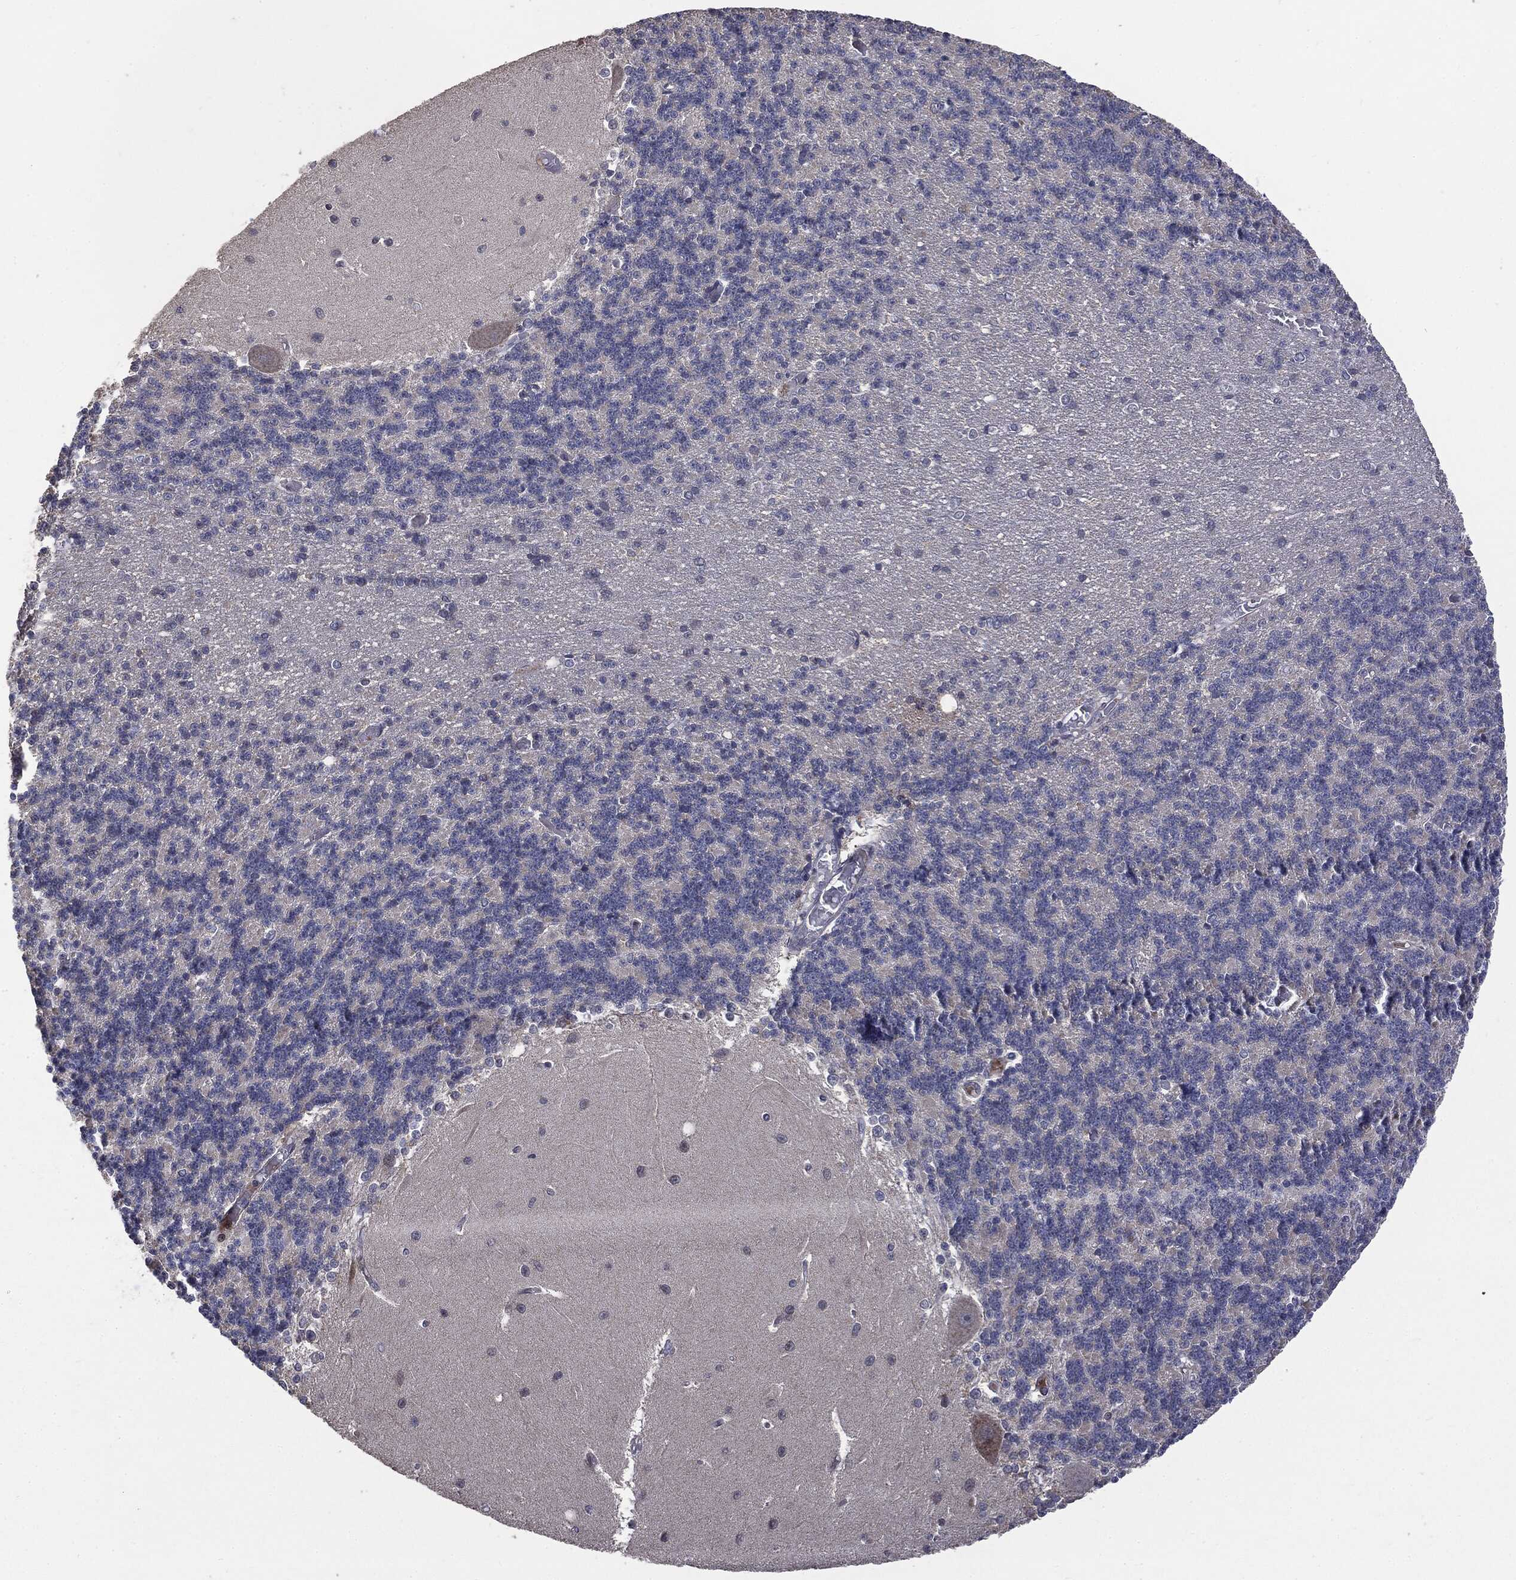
{"staining": {"intensity": "negative", "quantity": "none", "location": "none"}, "tissue": "cerebellum", "cell_type": "Cells in granular layer", "image_type": "normal", "snomed": [{"axis": "morphology", "description": "Normal tissue, NOS"}, {"axis": "topography", "description": "Cerebellum"}], "caption": "Image shows no significant protein positivity in cells in granular layer of unremarkable cerebellum. (Stains: DAB (3,3'-diaminobenzidine) immunohistochemistry with hematoxylin counter stain, Microscopy: brightfield microscopy at high magnification).", "gene": "MTOR", "patient": {"sex": "male", "age": 37}}